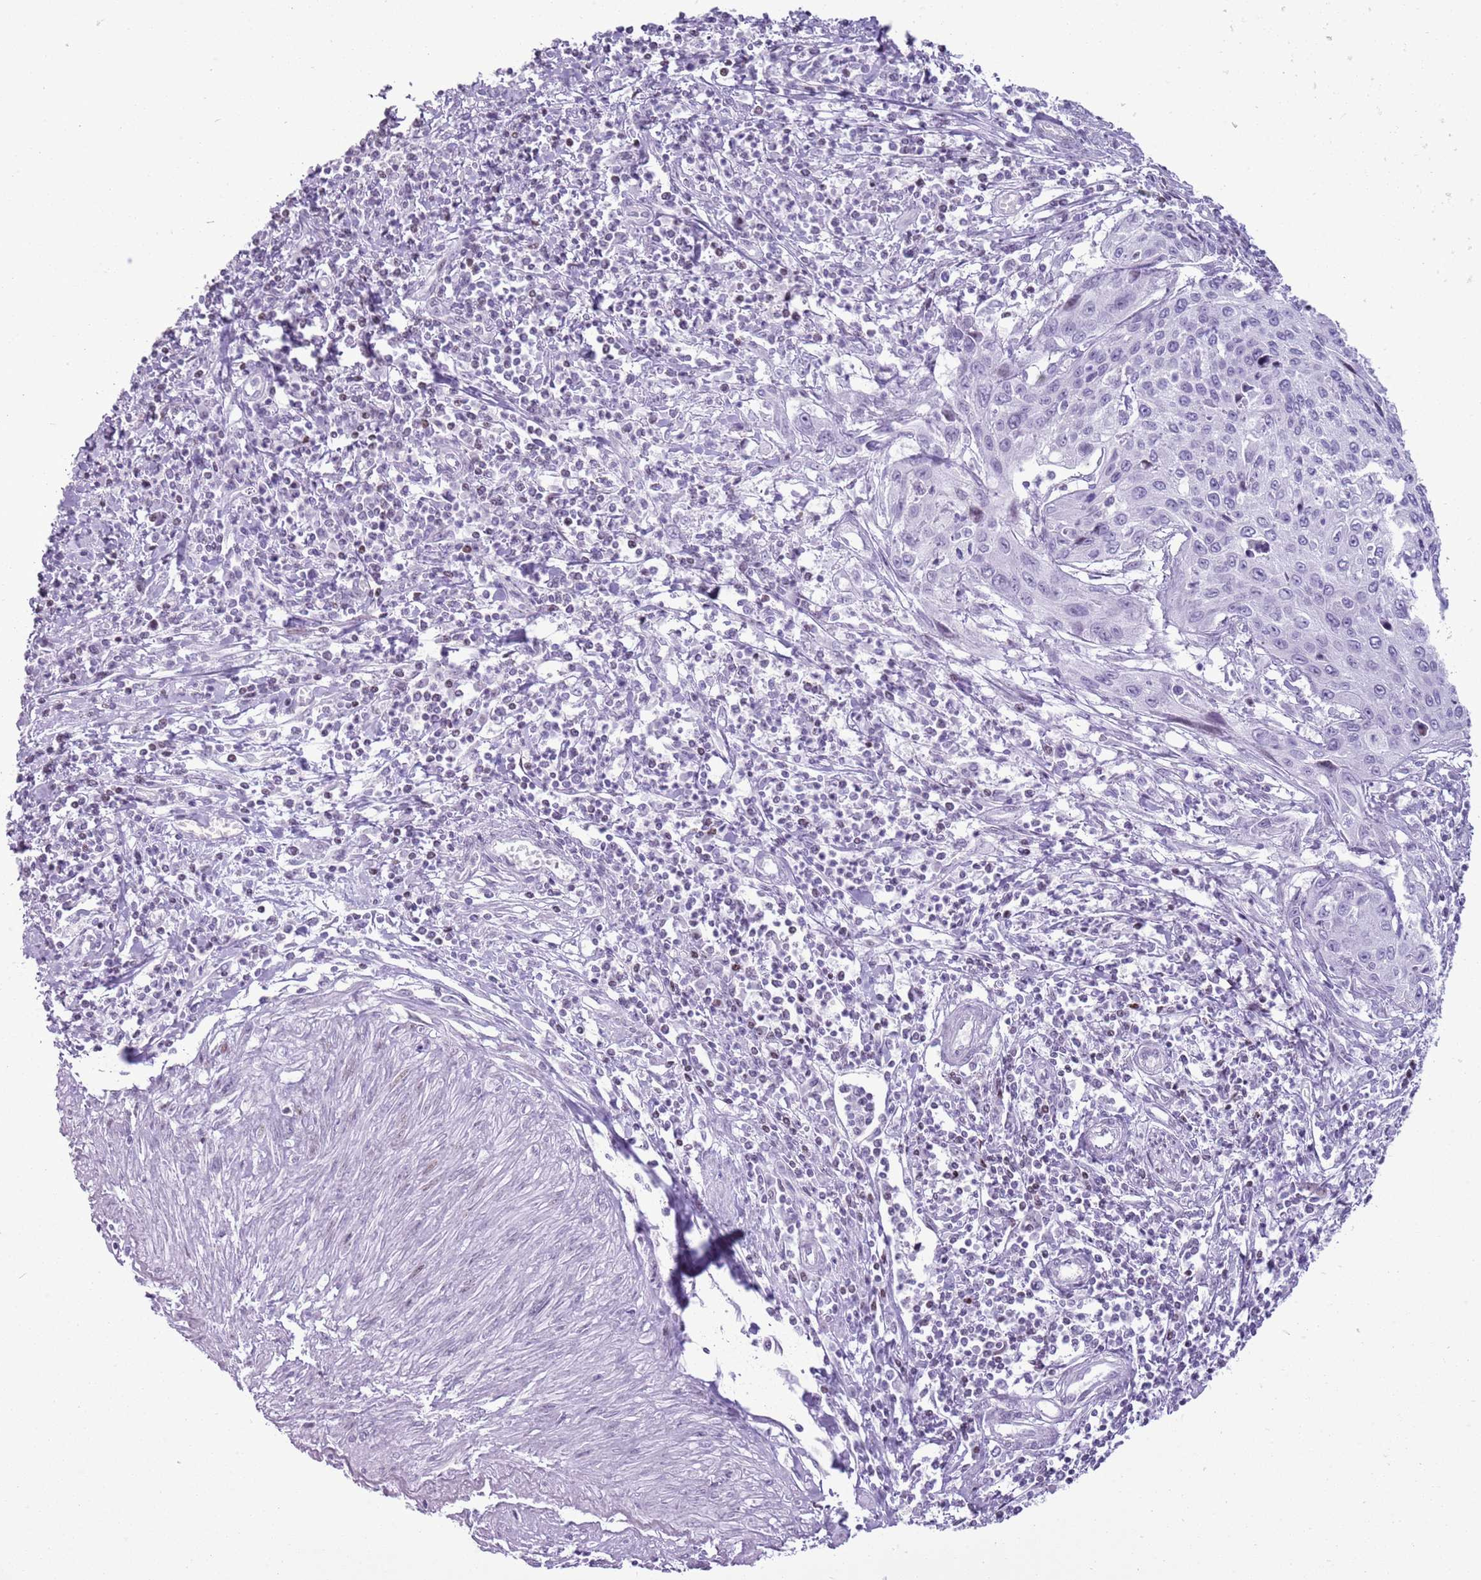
{"staining": {"intensity": "negative", "quantity": "none", "location": "none"}, "tissue": "cervical cancer", "cell_type": "Tumor cells", "image_type": "cancer", "snomed": [{"axis": "morphology", "description": "Squamous cell carcinoma, NOS"}, {"axis": "topography", "description": "Cervix"}], "caption": "Cervical cancer was stained to show a protein in brown. There is no significant expression in tumor cells.", "gene": "ASIP", "patient": {"sex": "female", "age": 32}}